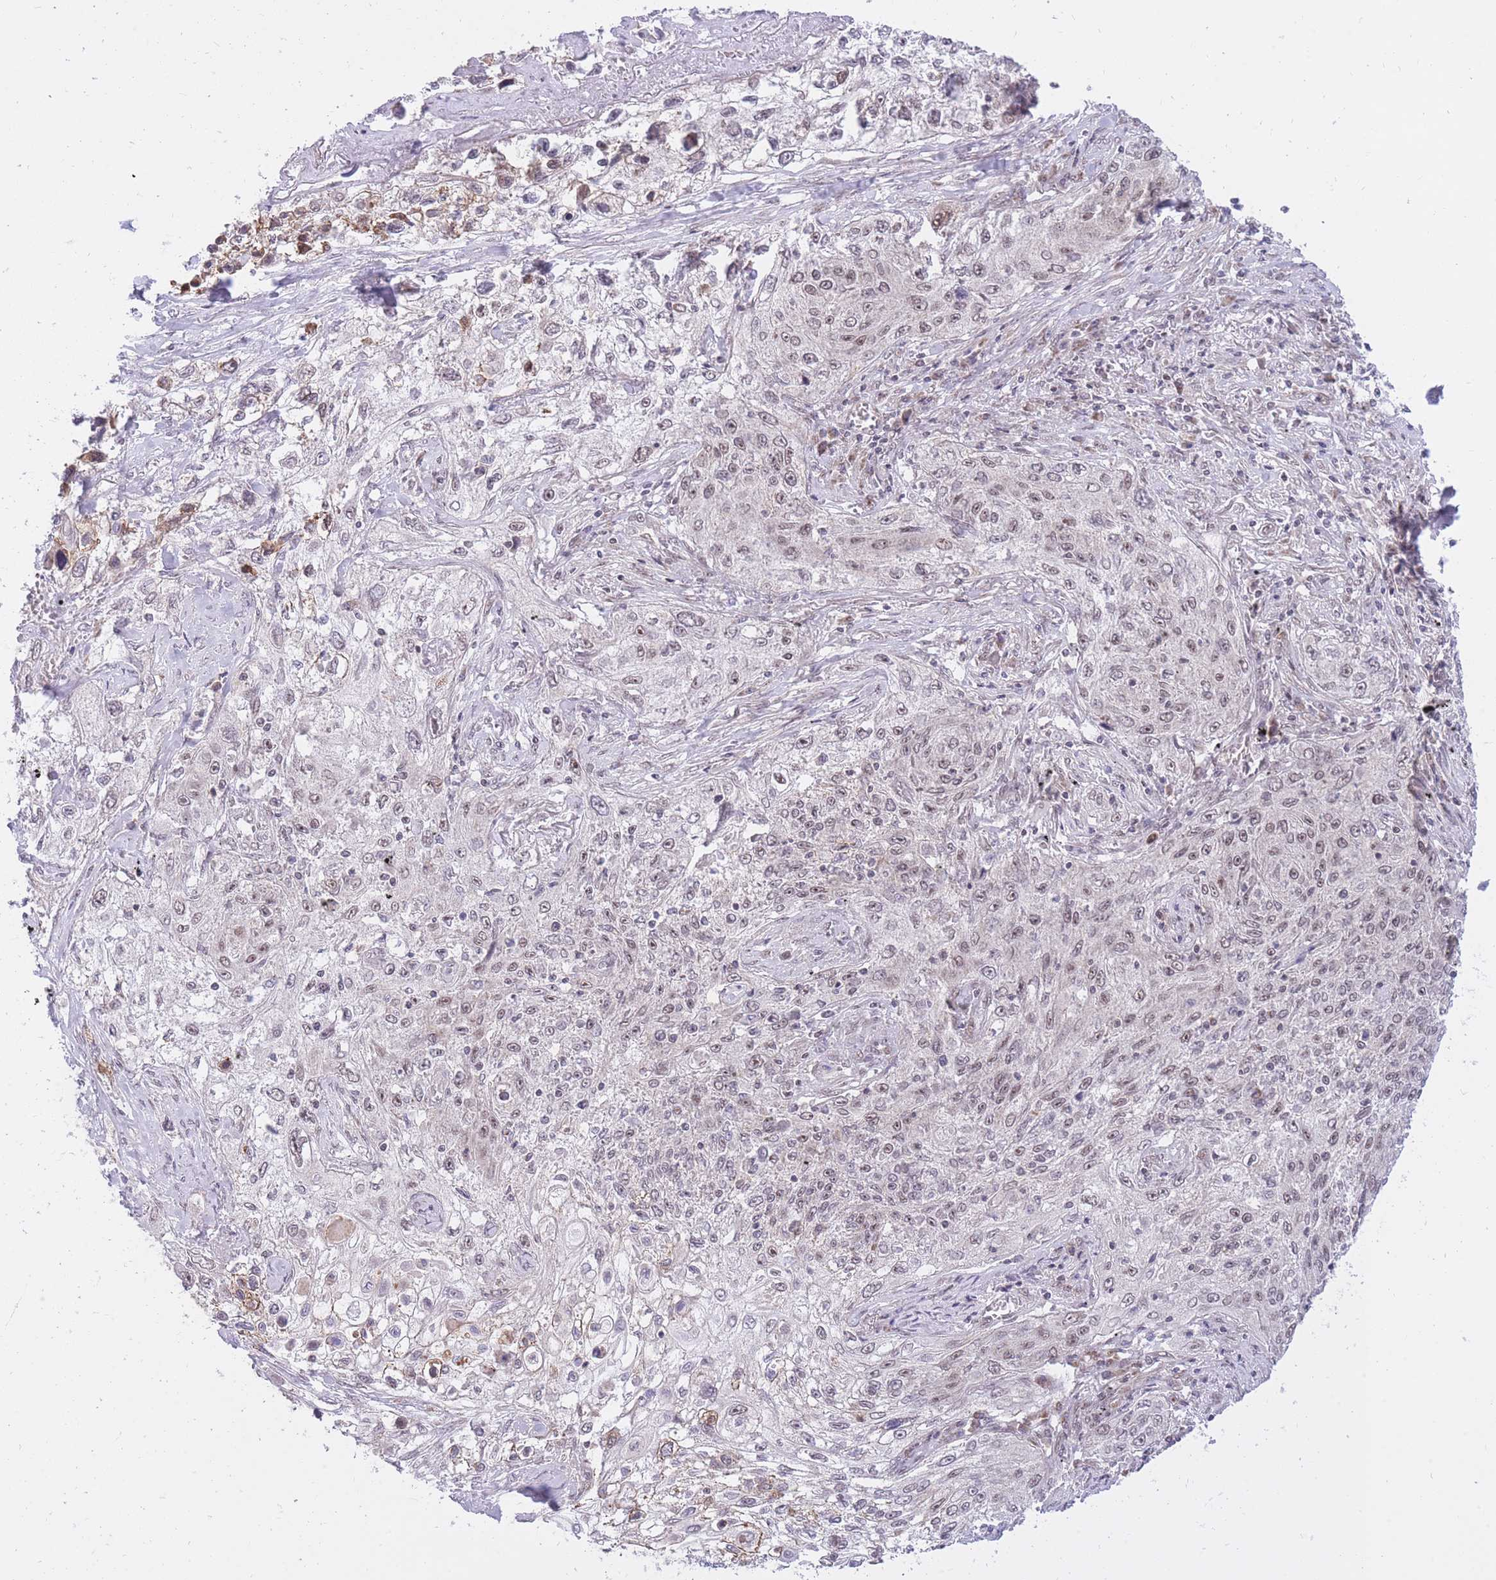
{"staining": {"intensity": "moderate", "quantity": "<25%", "location": "cytoplasmic/membranous"}, "tissue": "lung cancer", "cell_type": "Tumor cells", "image_type": "cancer", "snomed": [{"axis": "morphology", "description": "Squamous cell carcinoma, NOS"}, {"axis": "topography", "description": "Lung"}], "caption": "Approximately <25% of tumor cells in lung cancer show moderate cytoplasmic/membranous protein expression as visualized by brown immunohistochemical staining.", "gene": "MINDY2", "patient": {"sex": "female", "age": 69}}